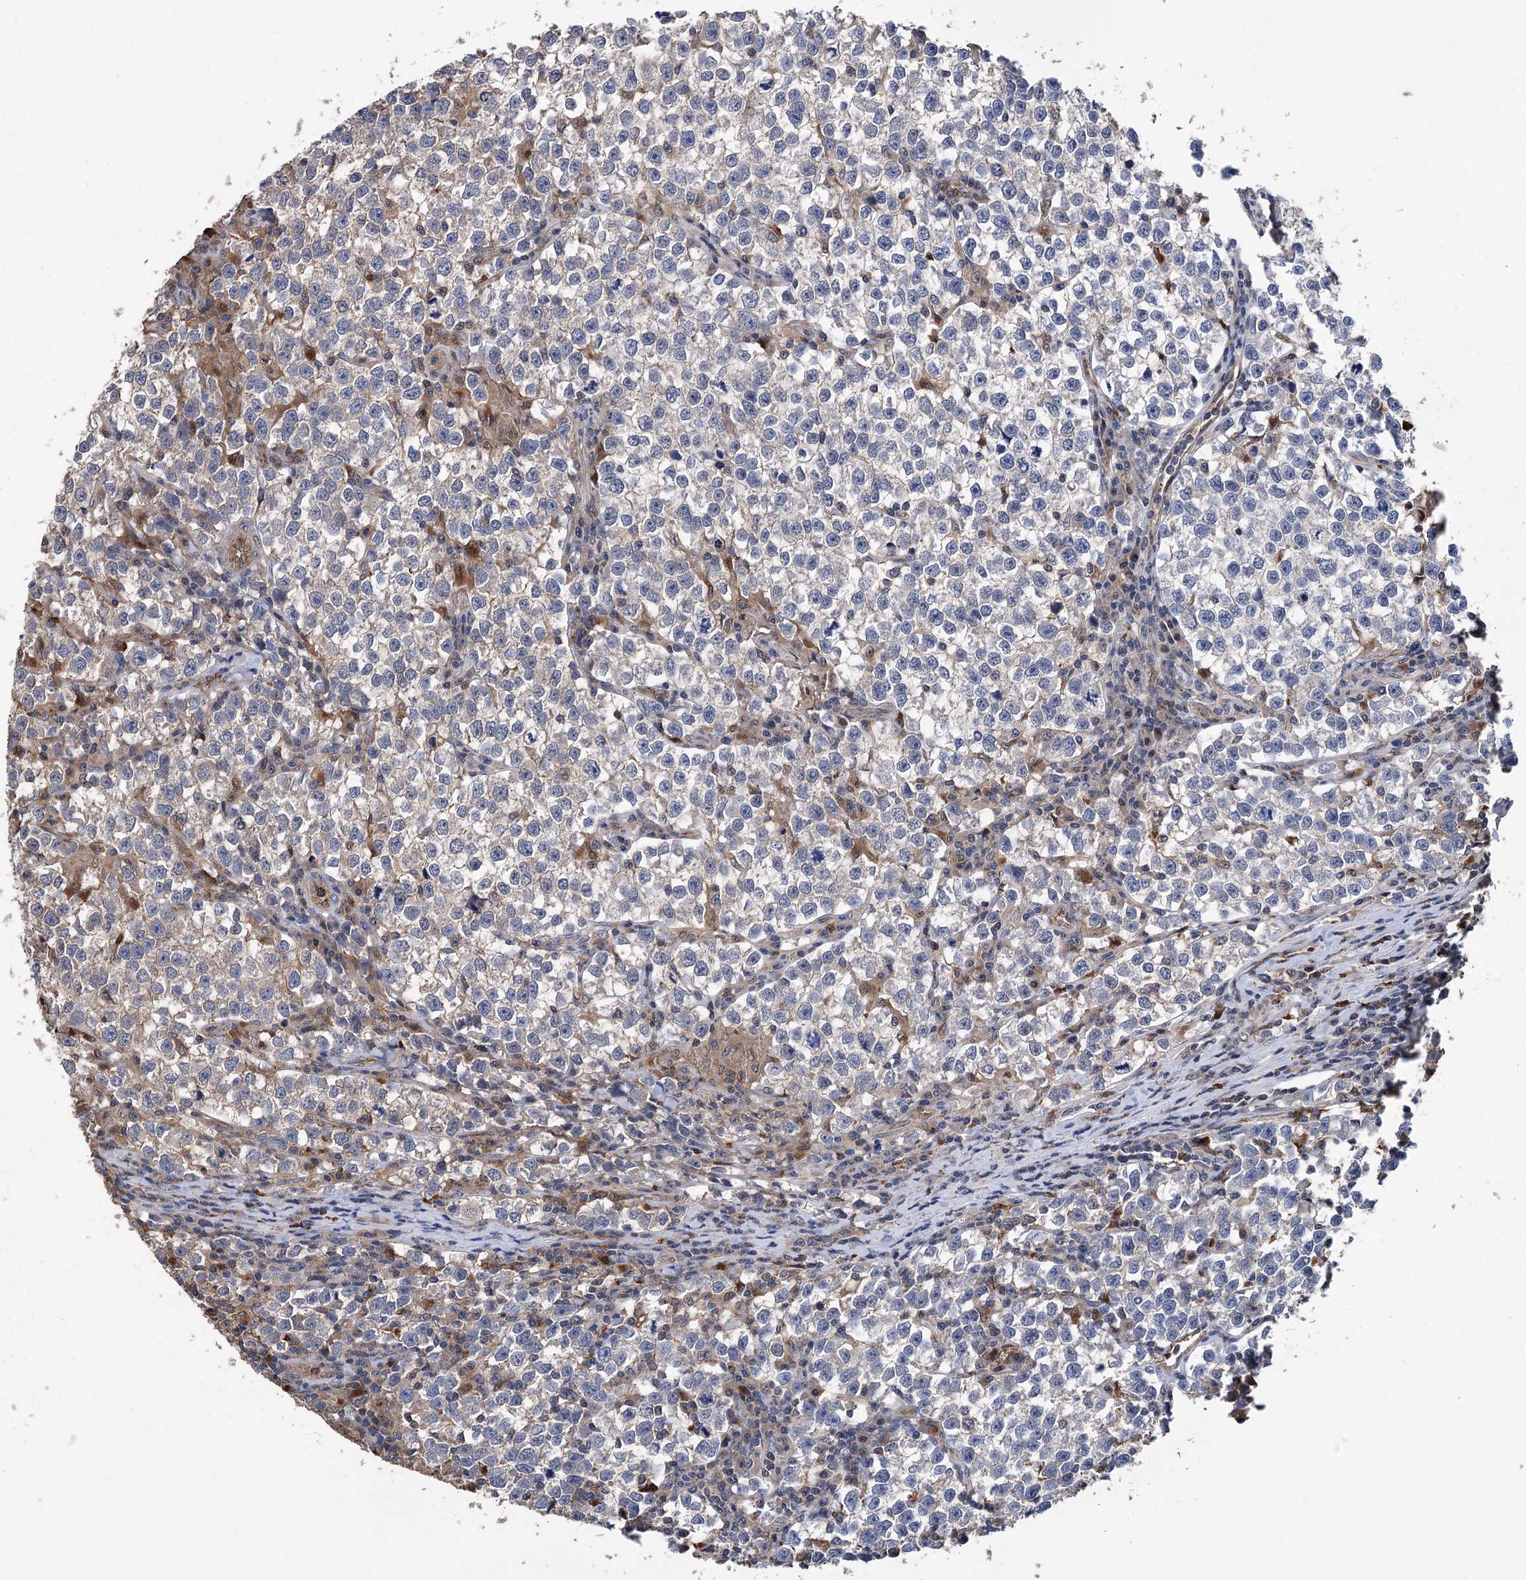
{"staining": {"intensity": "negative", "quantity": "none", "location": "none"}, "tissue": "testis cancer", "cell_type": "Tumor cells", "image_type": "cancer", "snomed": [{"axis": "morphology", "description": "Normal tissue, NOS"}, {"axis": "morphology", "description": "Seminoma, NOS"}, {"axis": "topography", "description": "Testis"}], "caption": "Immunohistochemical staining of human testis cancer (seminoma) reveals no significant positivity in tumor cells.", "gene": "DPP3", "patient": {"sex": "male", "age": 43}}